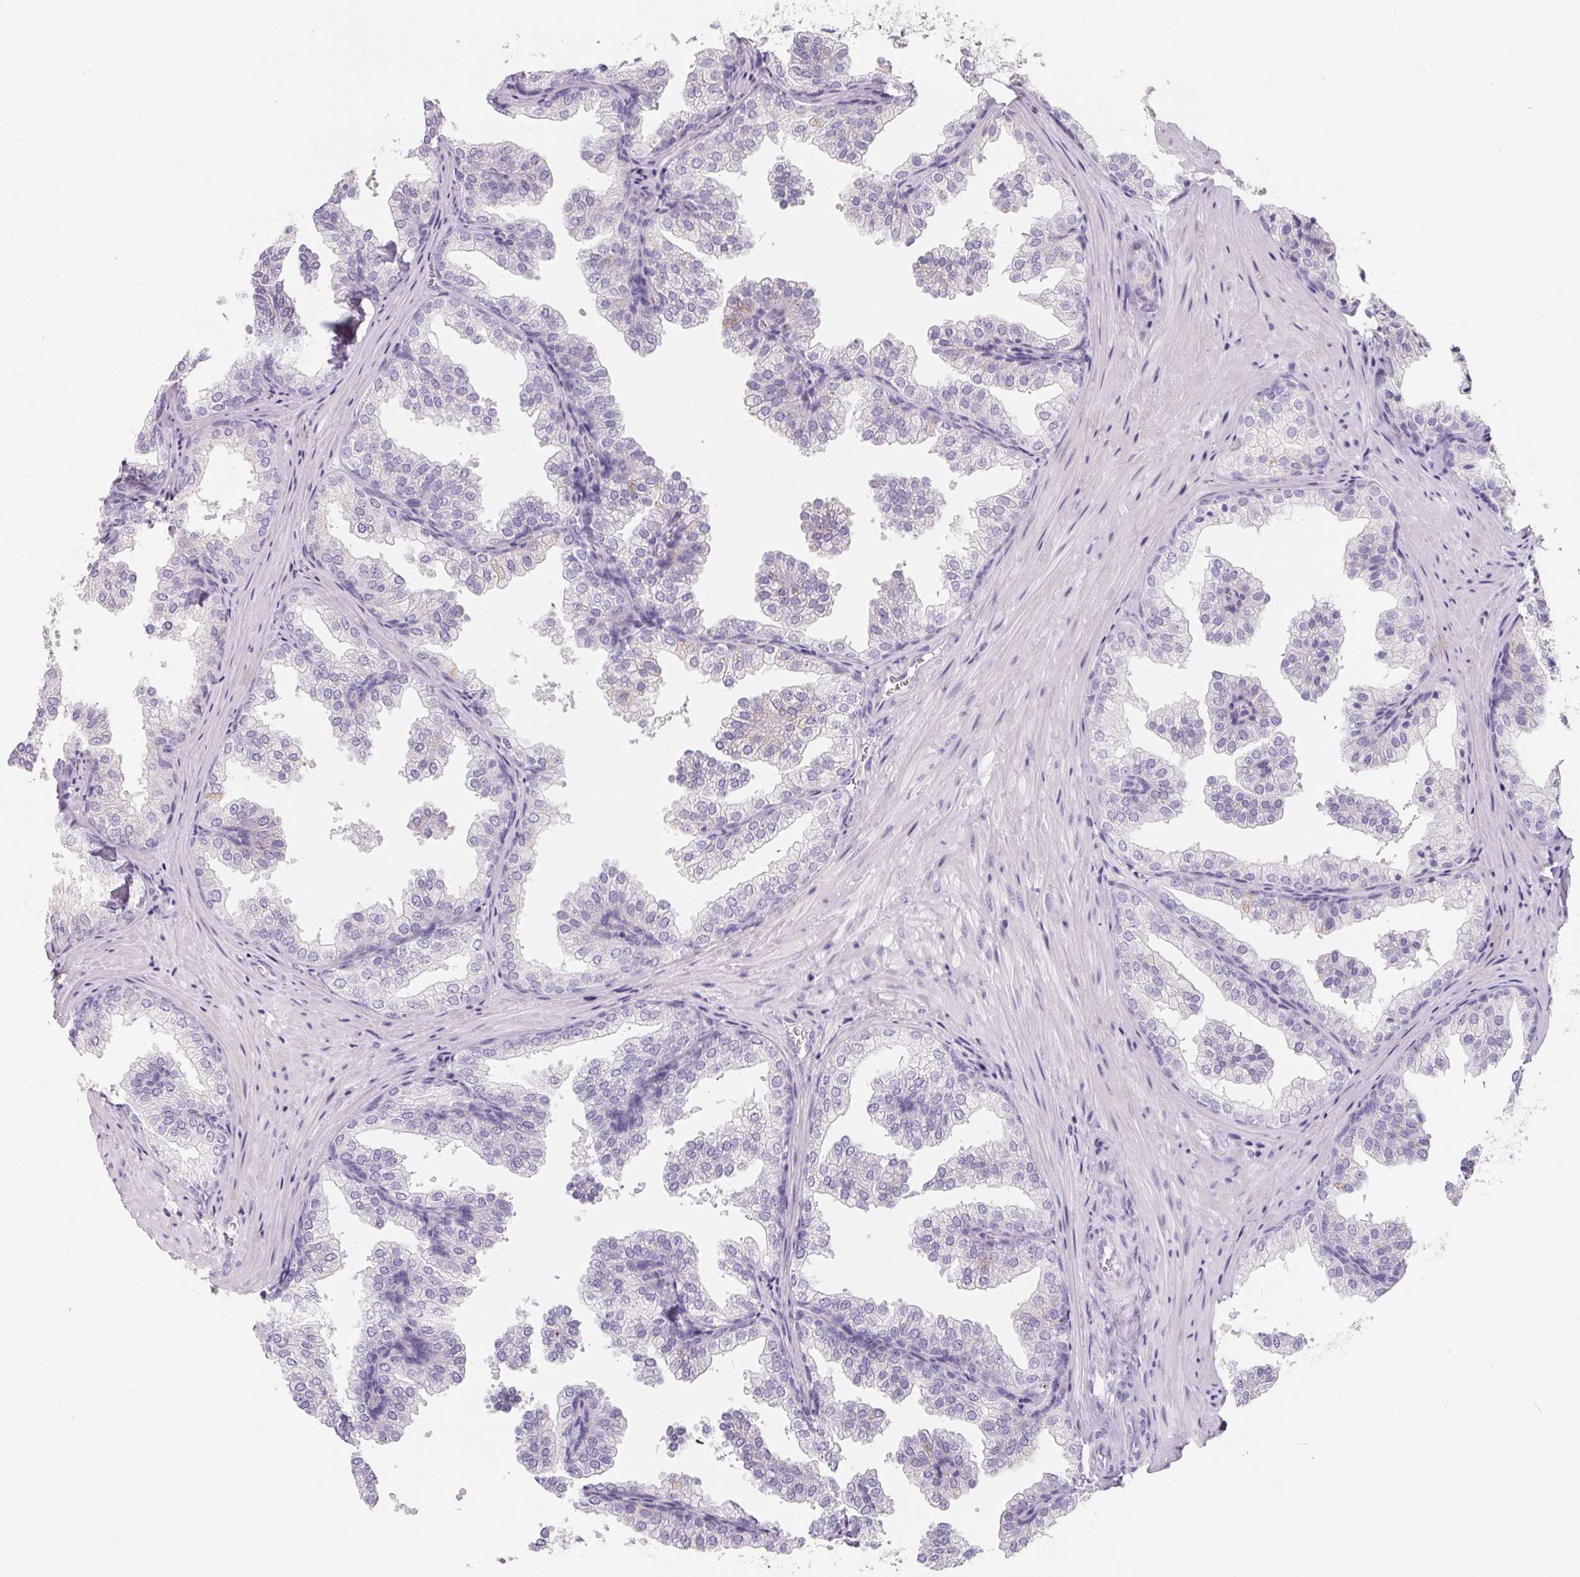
{"staining": {"intensity": "negative", "quantity": "none", "location": "none"}, "tissue": "prostate", "cell_type": "Glandular cells", "image_type": "normal", "snomed": [{"axis": "morphology", "description": "Normal tissue, NOS"}, {"axis": "topography", "description": "Prostate"}], "caption": "This is an IHC image of benign prostate. There is no positivity in glandular cells.", "gene": "FDX1", "patient": {"sex": "male", "age": 37}}